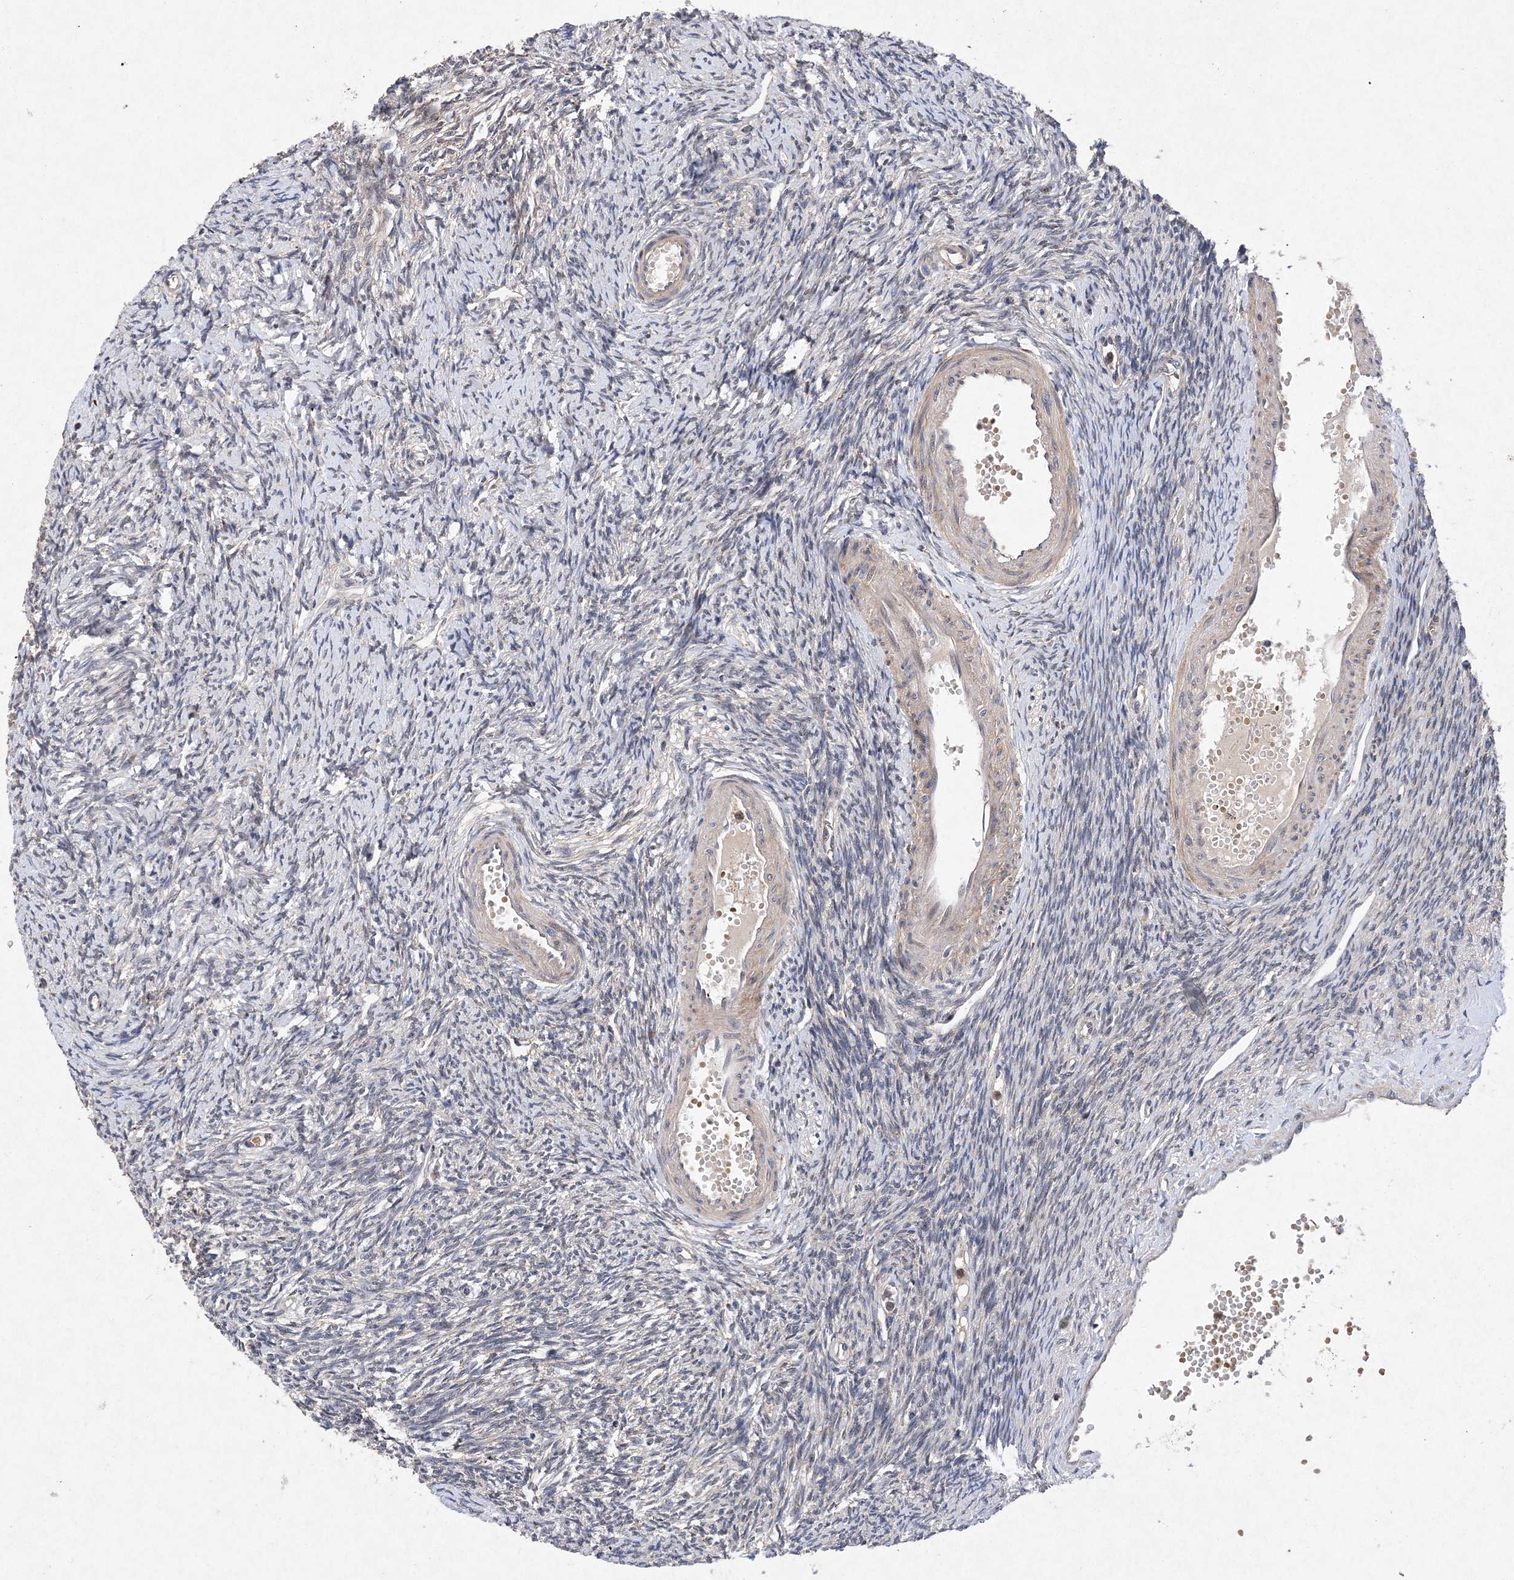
{"staining": {"intensity": "weak", "quantity": ">75%", "location": "cytoplasmic/membranous"}, "tissue": "ovary", "cell_type": "Follicle cells", "image_type": "normal", "snomed": [{"axis": "morphology", "description": "Normal tissue, NOS"}, {"axis": "morphology", "description": "Cyst, NOS"}, {"axis": "topography", "description": "Ovary"}], "caption": "Immunohistochemistry of normal human ovary reveals low levels of weak cytoplasmic/membranous positivity in about >75% of follicle cells. (IHC, brightfield microscopy, high magnification).", "gene": "PROSER1", "patient": {"sex": "female", "age": 33}}